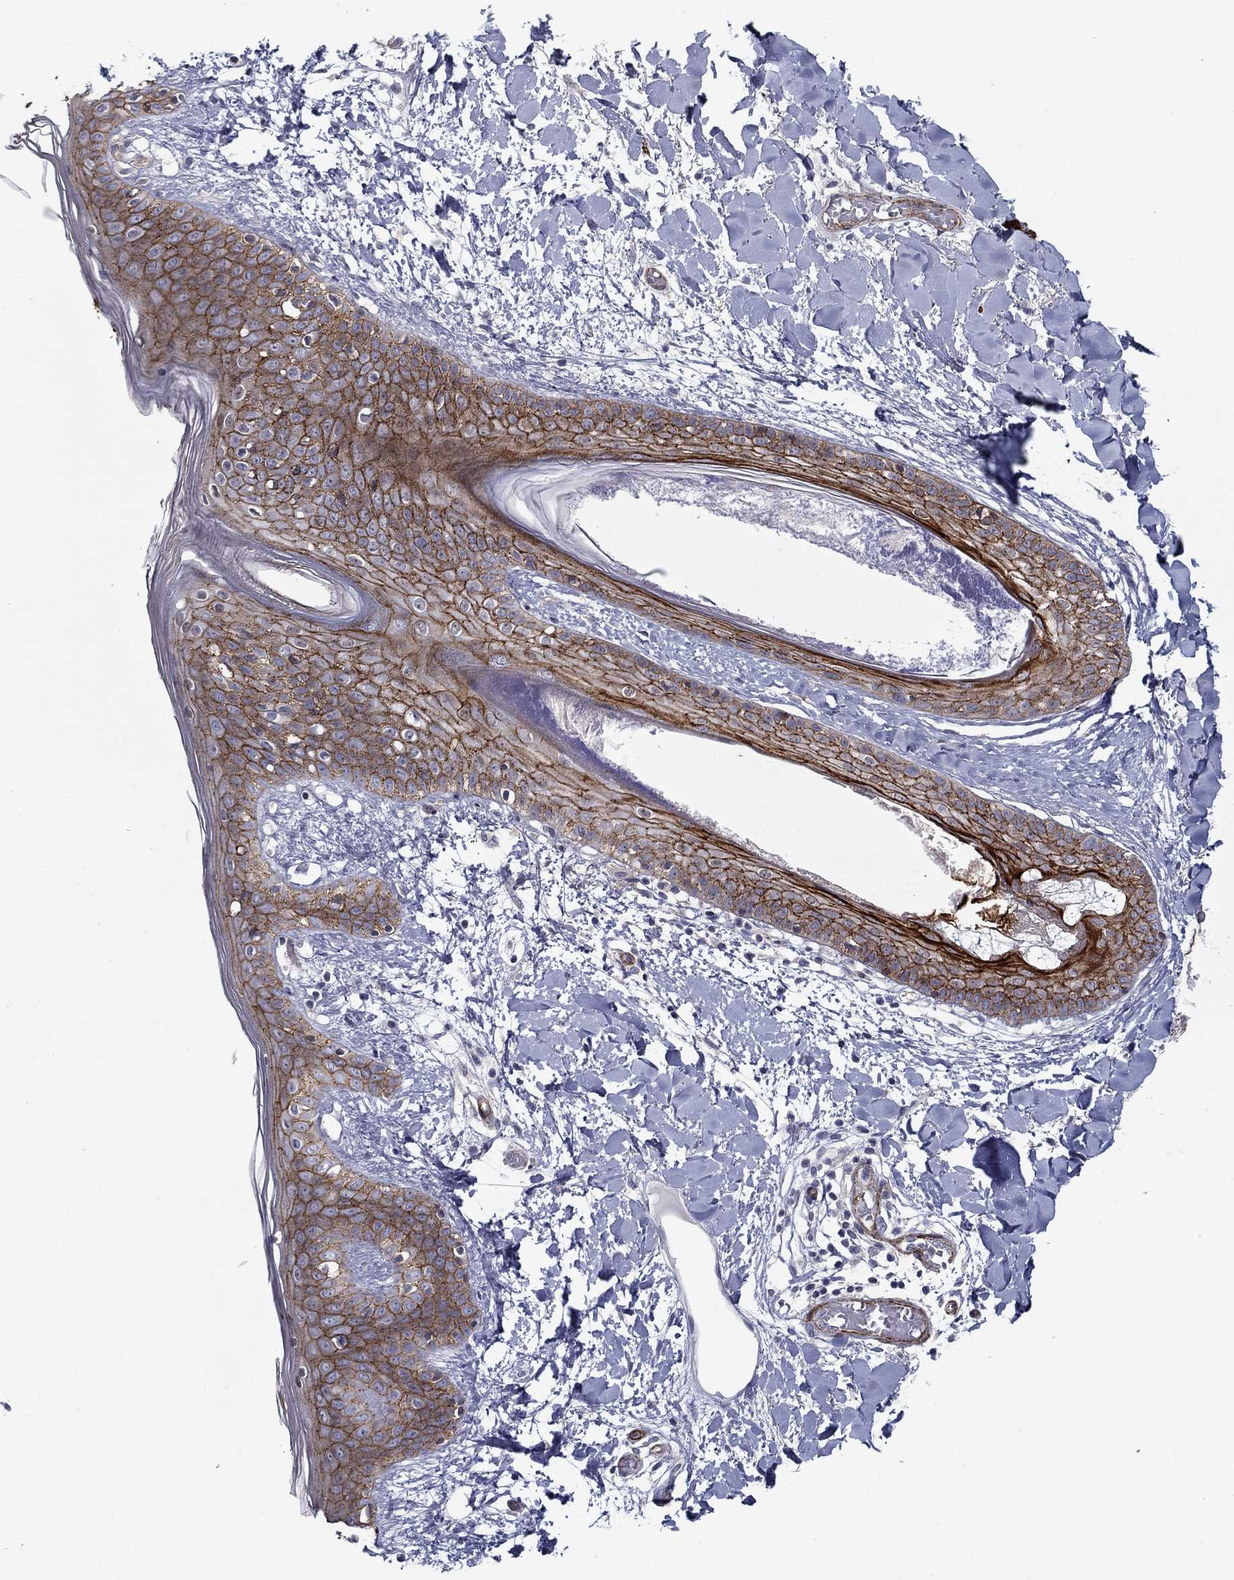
{"staining": {"intensity": "negative", "quantity": "none", "location": "none"}, "tissue": "skin", "cell_type": "Fibroblasts", "image_type": "normal", "snomed": [{"axis": "morphology", "description": "Normal tissue, NOS"}, {"axis": "topography", "description": "Skin"}], "caption": "Immunohistochemistry histopathology image of unremarkable skin: skin stained with DAB (3,3'-diaminobenzidine) demonstrates no significant protein expression in fibroblasts. The staining is performed using DAB brown chromogen with nuclei counter-stained in using hematoxylin.", "gene": "KRBA1", "patient": {"sex": "female", "age": 34}}